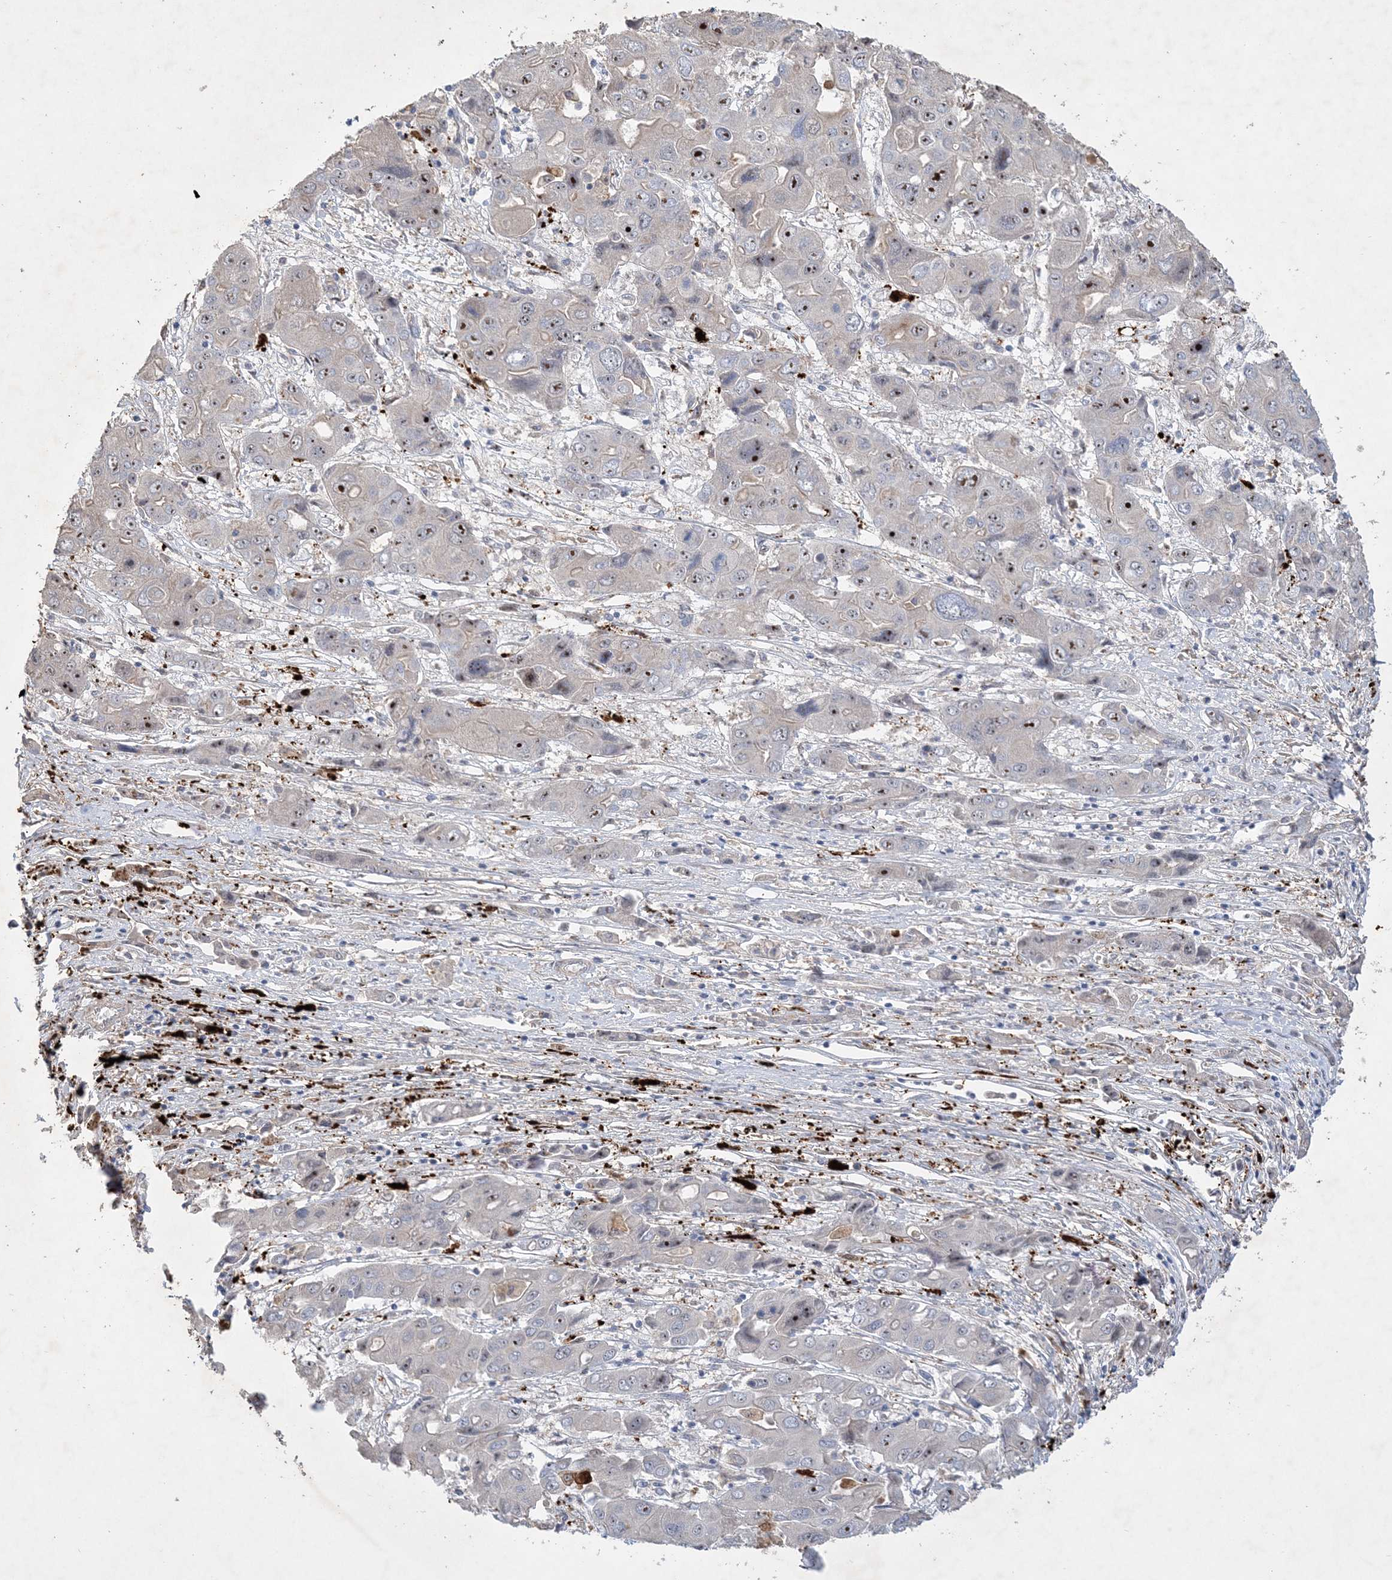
{"staining": {"intensity": "moderate", "quantity": ">75%", "location": "nuclear"}, "tissue": "liver cancer", "cell_type": "Tumor cells", "image_type": "cancer", "snomed": [{"axis": "morphology", "description": "Cholangiocarcinoma"}, {"axis": "topography", "description": "Liver"}], "caption": "Brown immunohistochemical staining in human liver cholangiocarcinoma reveals moderate nuclear expression in approximately >75% of tumor cells.", "gene": "FEZ2", "patient": {"sex": "male", "age": 67}}